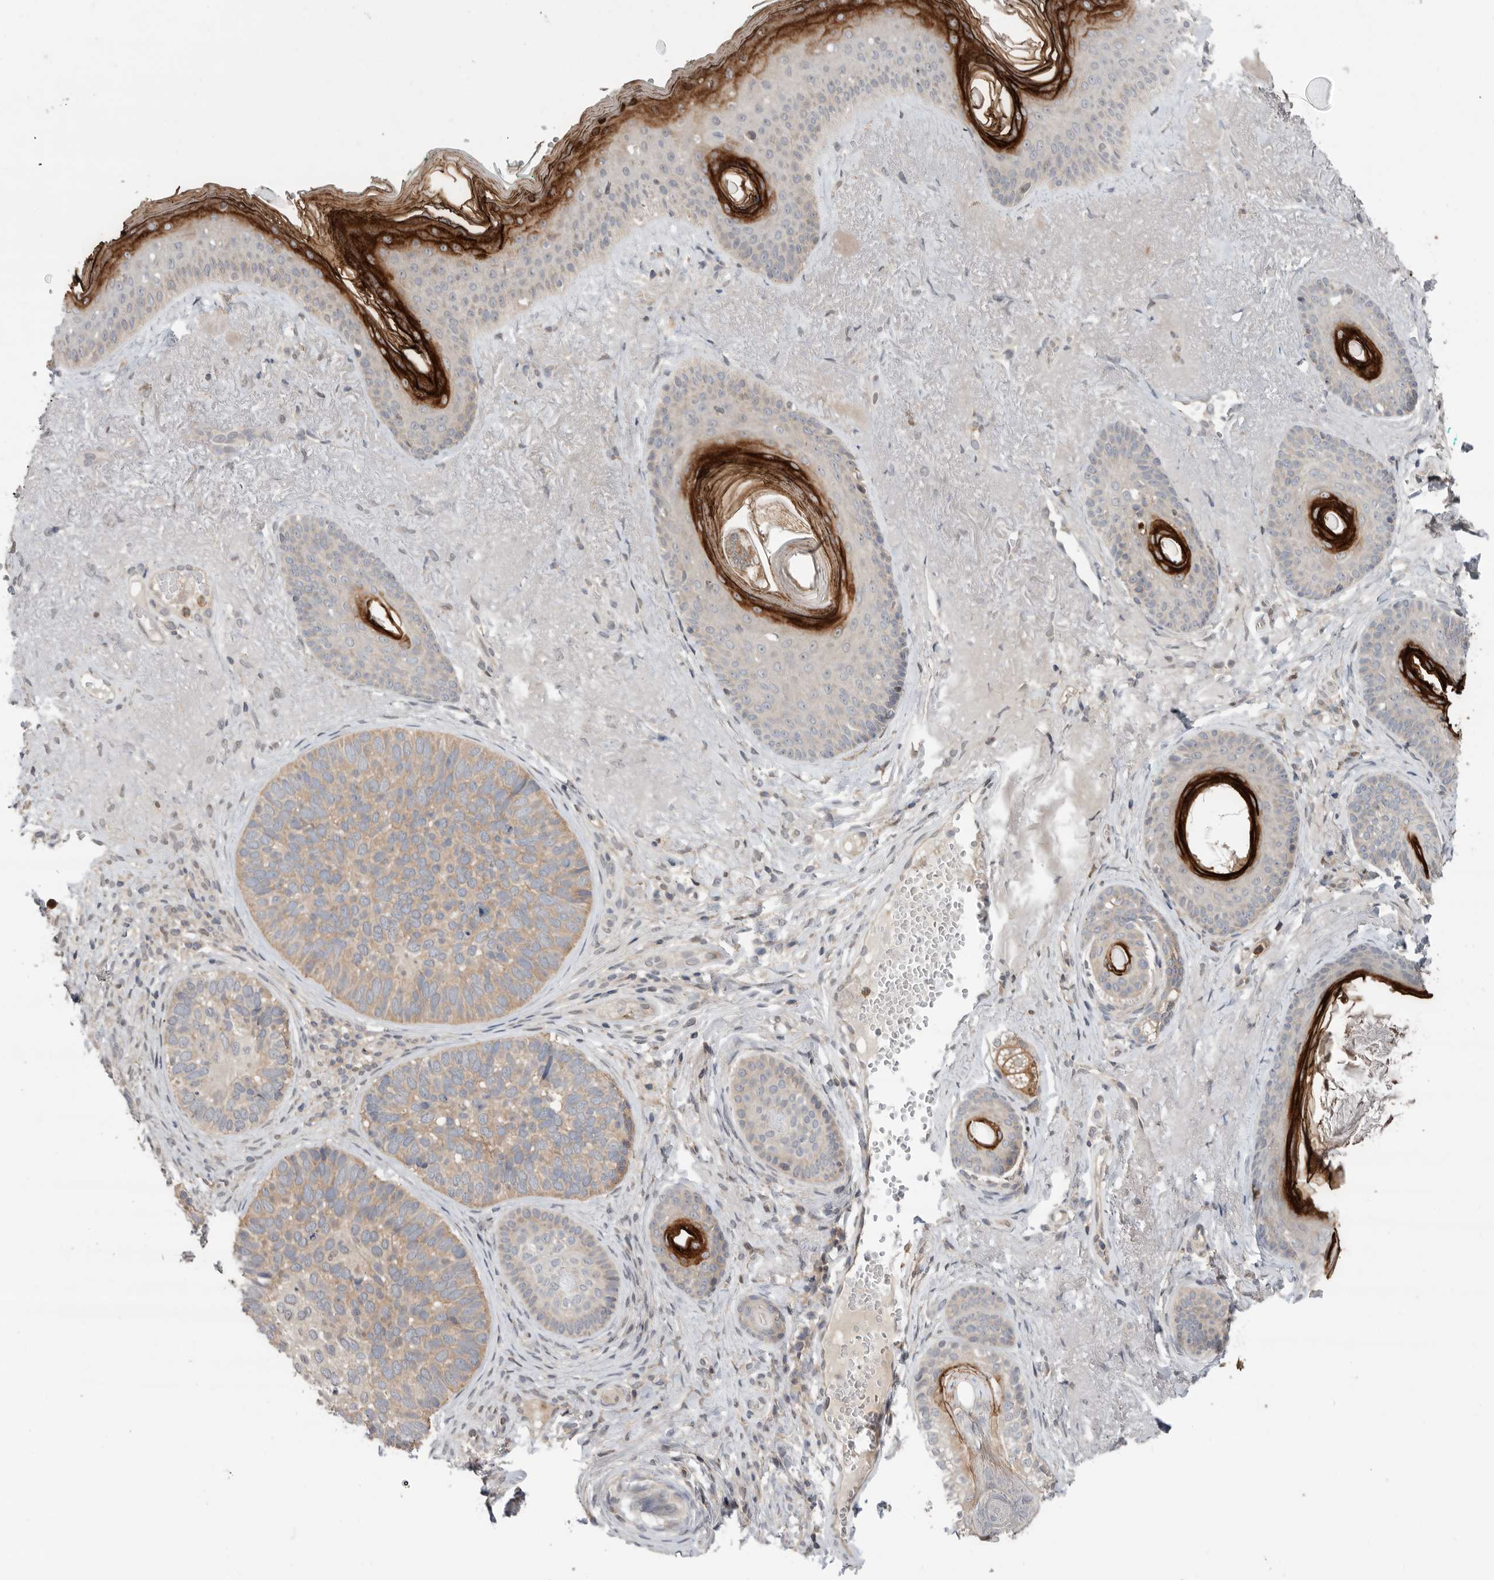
{"staining": {"intensity": "weak", "quantity": "<25%", "location": "cytoplasmic/membranous"}, "tissue": "skin cancer", "cell_type": "Tumor cells", "image_type": "cancer", "snomed": [{"axis": "morphology", "description": "Basal cell carcinoma"}, {"axis": "topography", "description": "Skin"}], "caption": "There is no significant positivity in tumor cells of skin basal cell carcinoma. (Brightfield microscopy of DAB (3,3'-diaminobenzidine) IHC at high magnification).", "gene": "KLK5", "patient": {"sex": "male", "age": 62}}